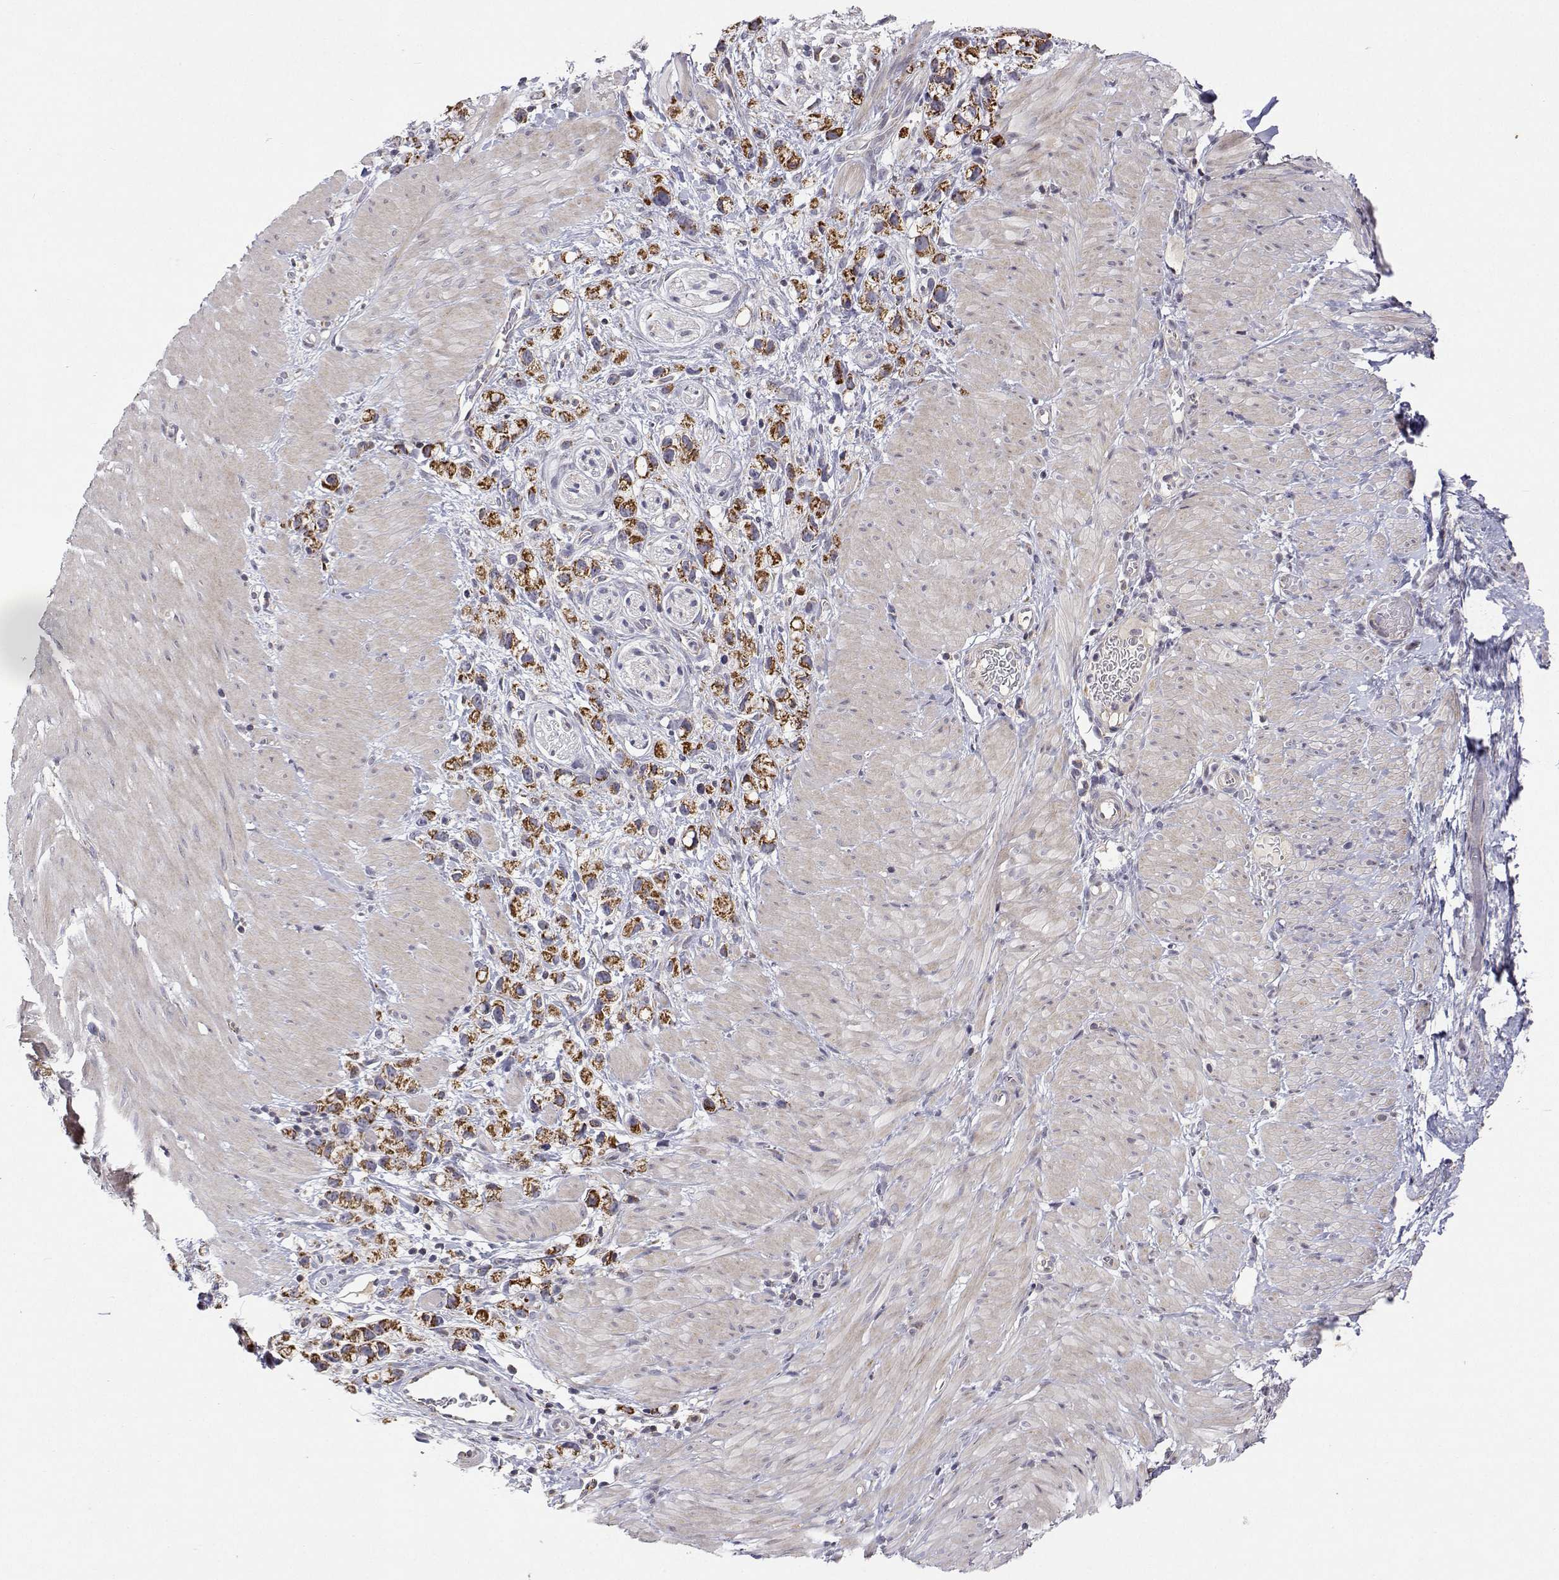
{"staining": {"intensity": "moderate", "quantity": ">75%", "location": "cytoplasmic/membranous"}, "tissue": "stomach cancer", "cell_type": "Tumor cells", "image_type": "cancer", "snomed": [{"axis": "morphology", "description": "Adenocarcinoma, NOS"}, {"axis": "topography", "description": "Stomach"}], "caption": "Moderate cytoplasmic/membranous expression for a protein is appreciated in about >75% of tumor cells of adenocarcinoma (stomach) using immunohistochemistry.", "gene": "MRPL3", "patient": {"sex": "female", "age": 59}}